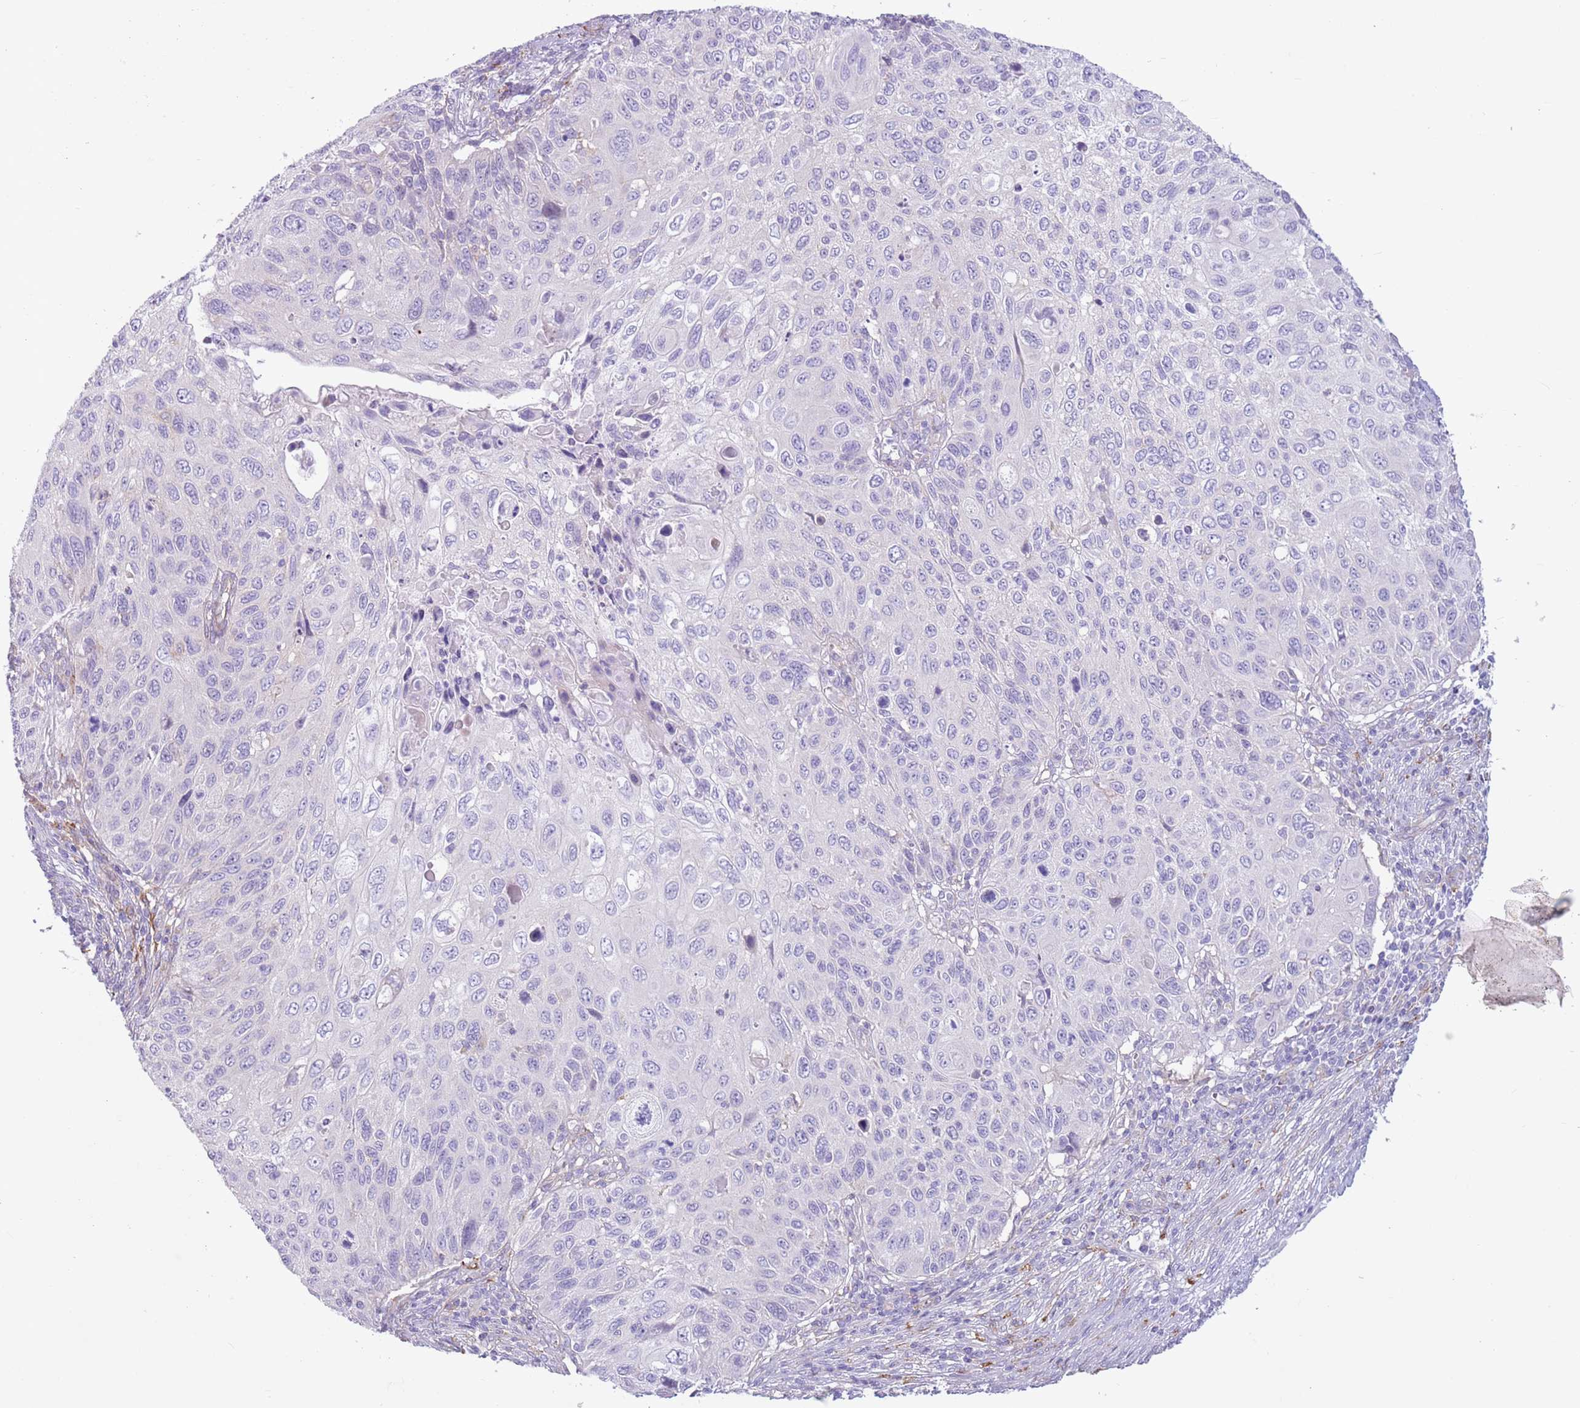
{"staining": {"intensity": "negative", "quantity": "none", "location": "none"}, "tissue": "cervical cancer", "cell_type": "Tumor cells", "image_type": "cancer", "snomed": [{"axis": "morphology", "description": "Squamous cell carcinoma, NOS"}, {"axis": "topography", "description": "Cervix"}], "caption": "Immunohistochemistry of cervical squamous cell carcinoma reveals no expression in tumor cells.", "gene": "SNX6", "patient": {"sex": "female", "age": 70}}